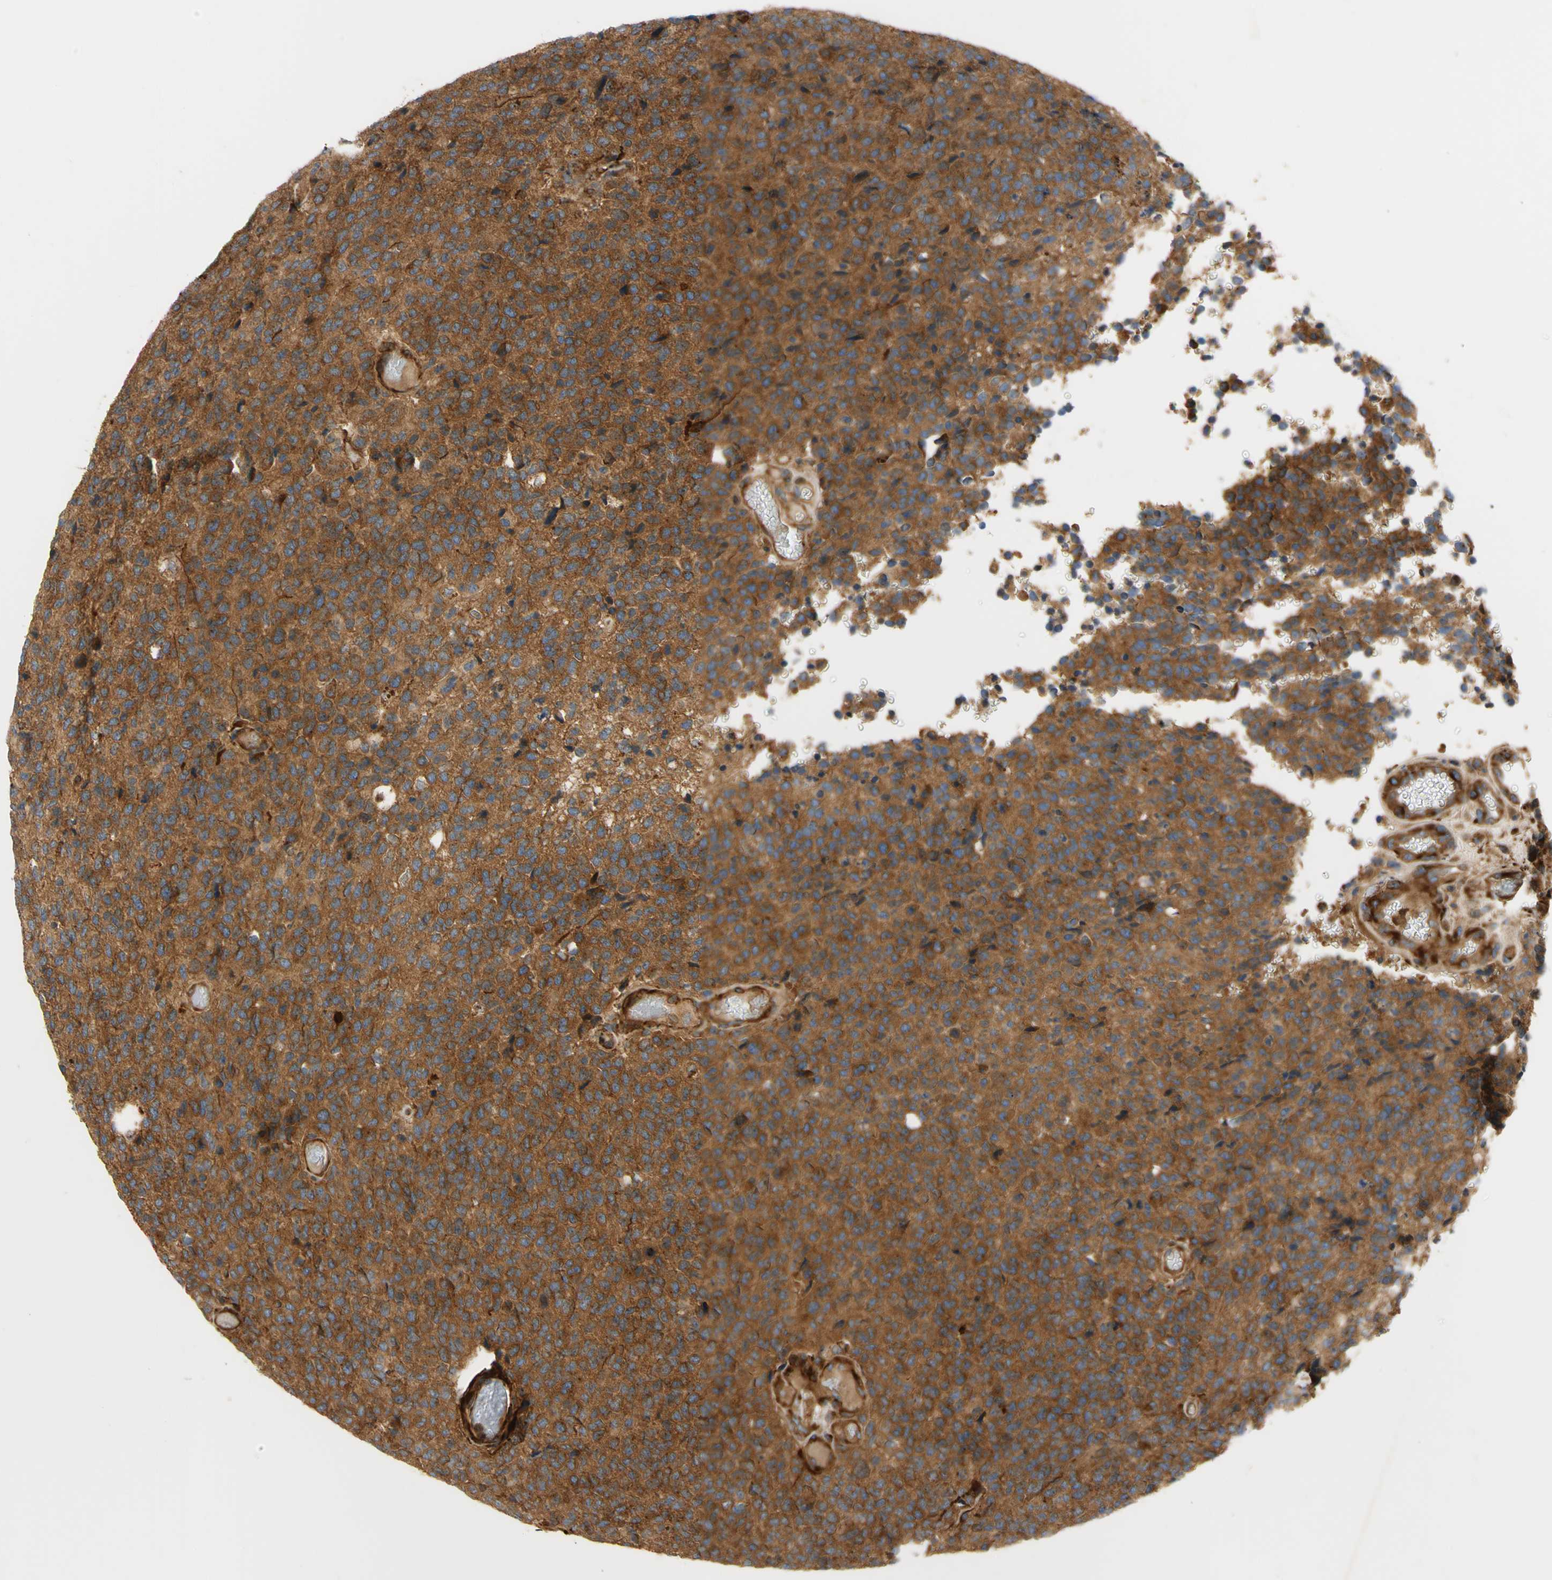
{"staining": {"intensity": "moderate", "quantity": ">75%", "location": "cytoplasmic/membranous"}, "tissue": "glioma", "cell_type": "Tumor cells", "image_type": "cancer", "snomed": [{"axis": "morphology", "description": "Glioma, malignant, High grade"}, {"axis": "topography", "description": "pancreas cauda"}], "caption": "DAB (3,3'-diaminobenzidine) immunohistochemical staining of human malignant glioma (high-grade) exhibits moderate cytoplasmic/membranous protein staining in approximately >75% of tumor cells.", "gene": "TUBG2", "patient": {"sex": "male", "age": 60}}